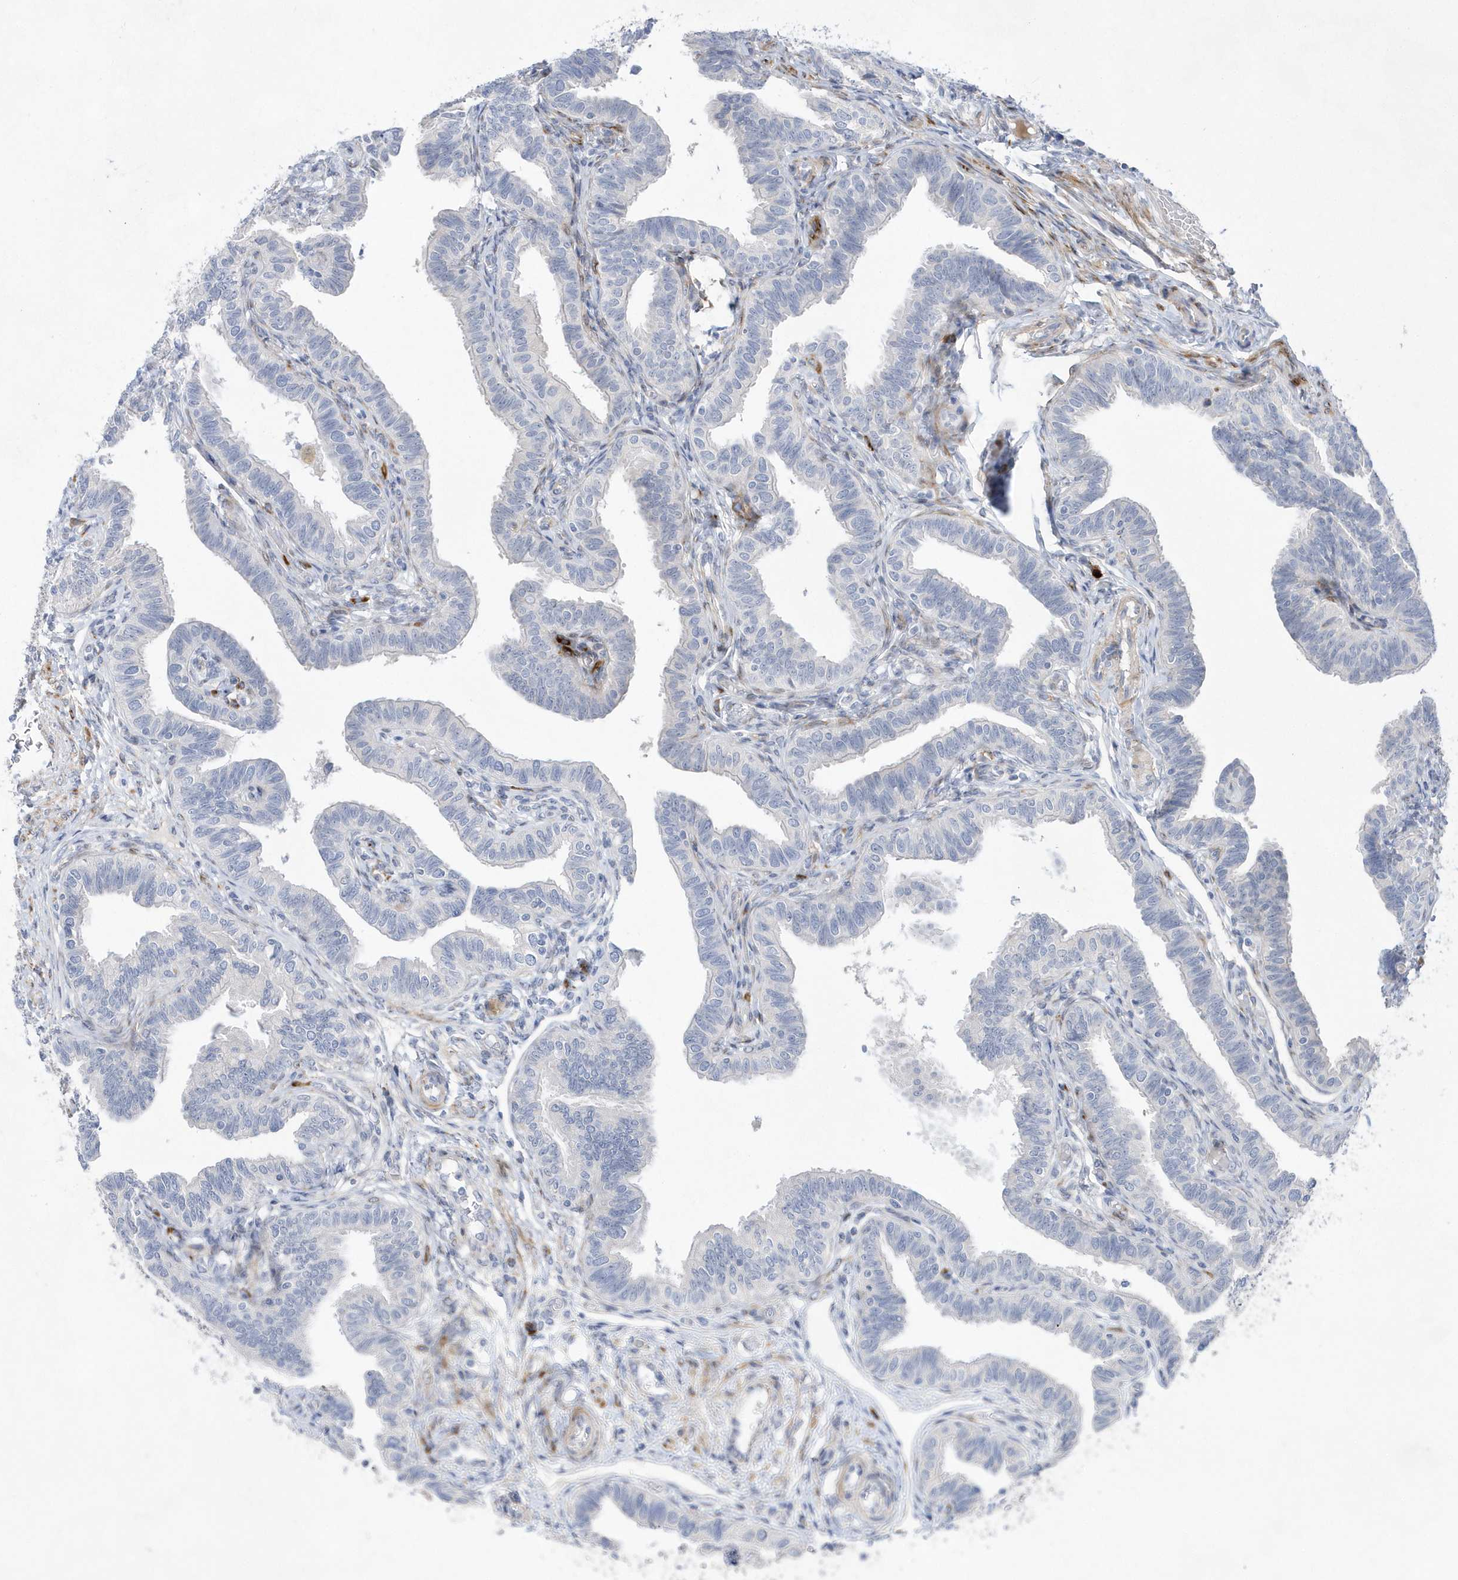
{"staining": {"intensity": "negative", "quantity": "none", "location": "none"}, "tissue": "fallopian tube", "cell_type": "Glandular cells", "image_type": "normal", "snomed": [{"axis": "morphology", "description": "Normal tissue, NOS"}, {"axis": "topography", "description": "Fallopian tube"}], "caption": "The IHC photomicrograph has no significant staining in glandular cells of fallopian tube.", "gene": "TMEM132B", "patient": {"sex": "female", "age": 39}}